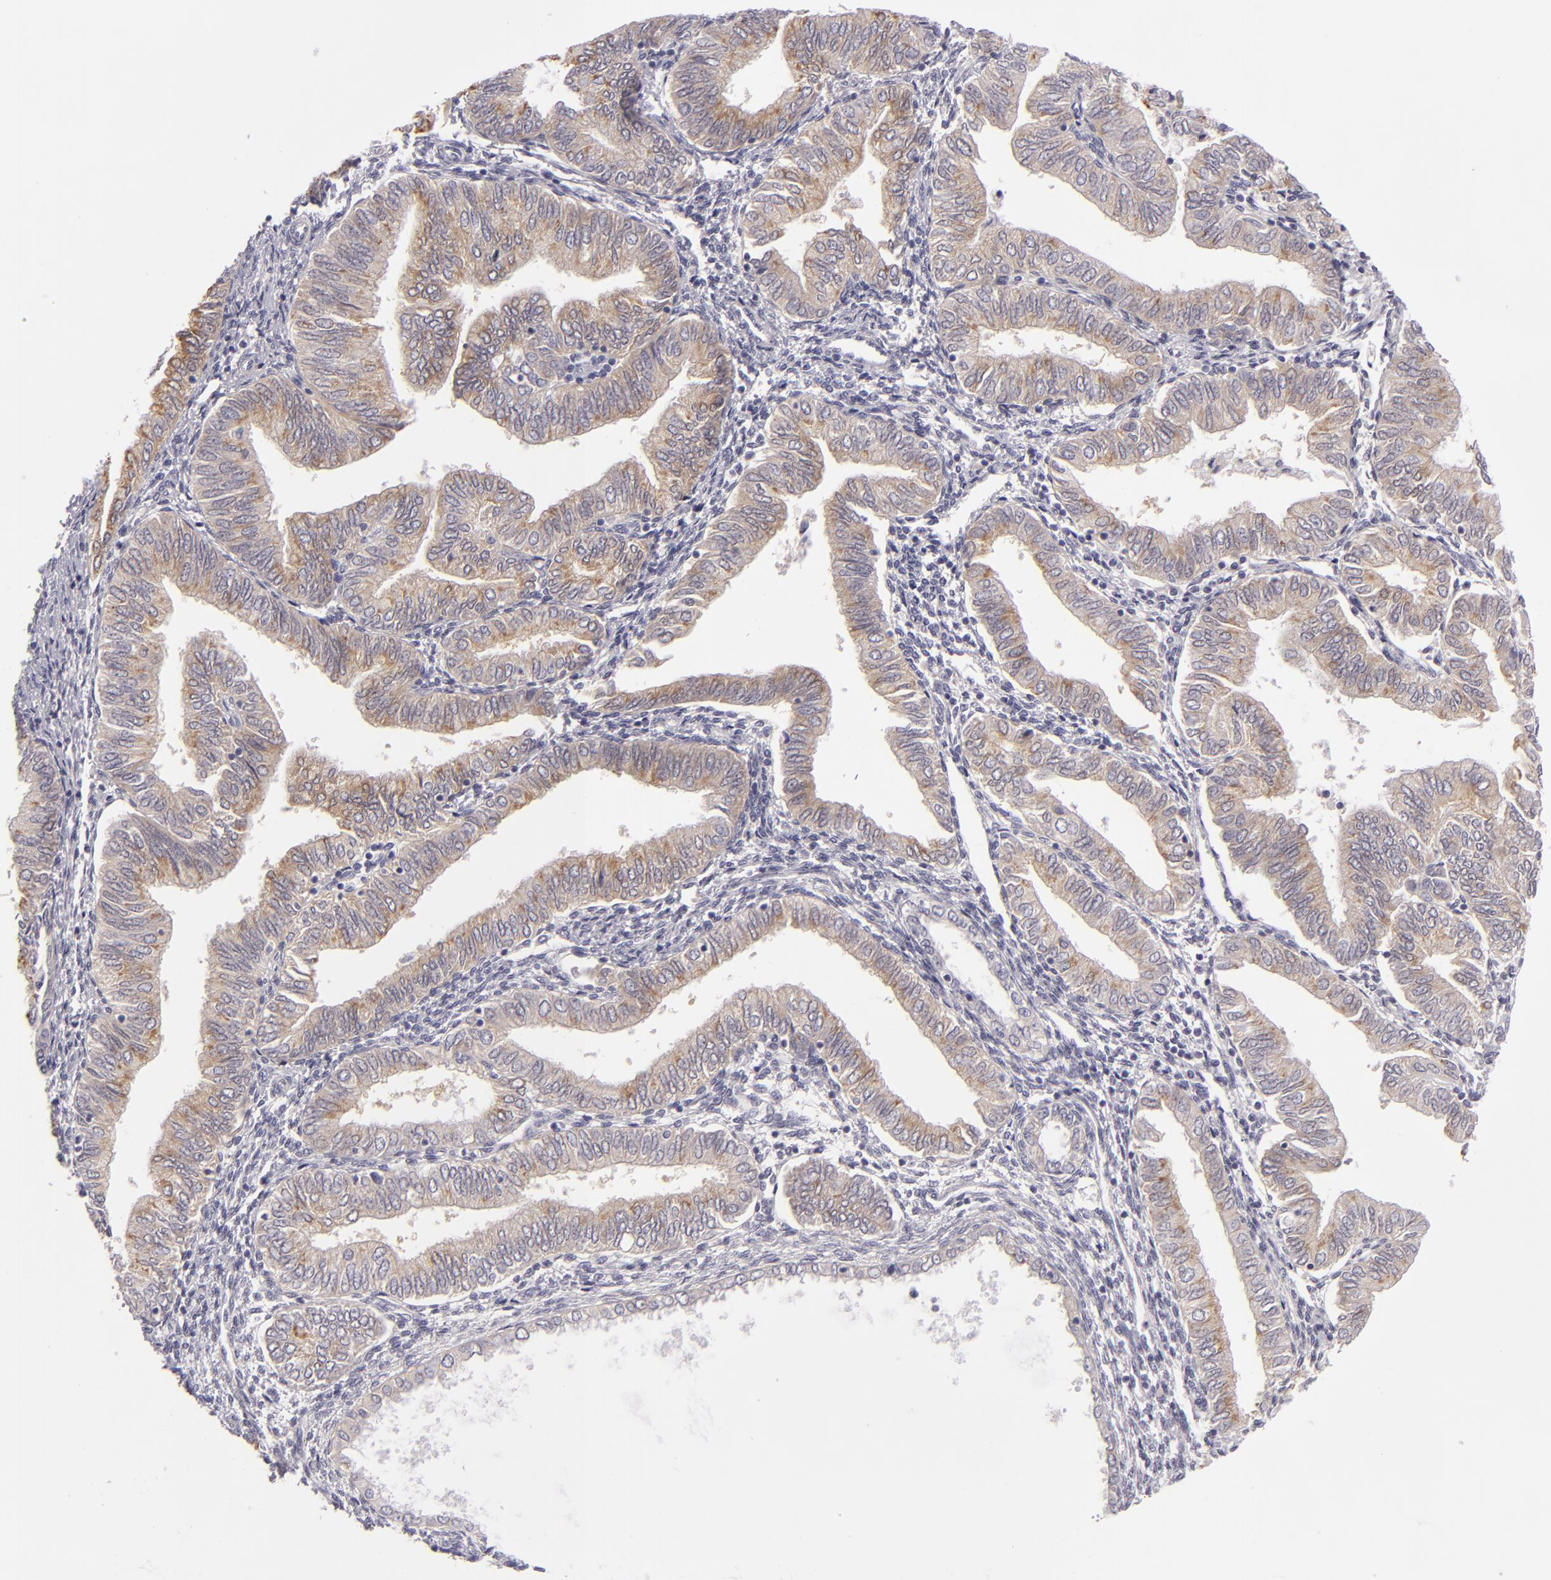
{"staining": {"intensity": "weak", "quantity": ">75%", "location": "cytoplasmic/membranous"}, "tissue": "endometrial cancer", "cell_type": "Tumor cells", "image_type": "cancer", "snomed": [{"axis": "morphology", "description": "Adenocarcinoma, NOS"}, {"axis": "topography", "description": "Endometrium"}], "caption": "Protein staining of endometrial cancer (adenocarcinoma) tissue reveals weak cytoplasmic/membranous staining in about >75% of tumor cells. The staining was performed using DAB to visualize the protein expression in brown, while the nuclei were stained in blue with hematoxylin (Magnification: 20x).", "gene": "DLG4", "patient": {"sex": "female", "age": 51}}